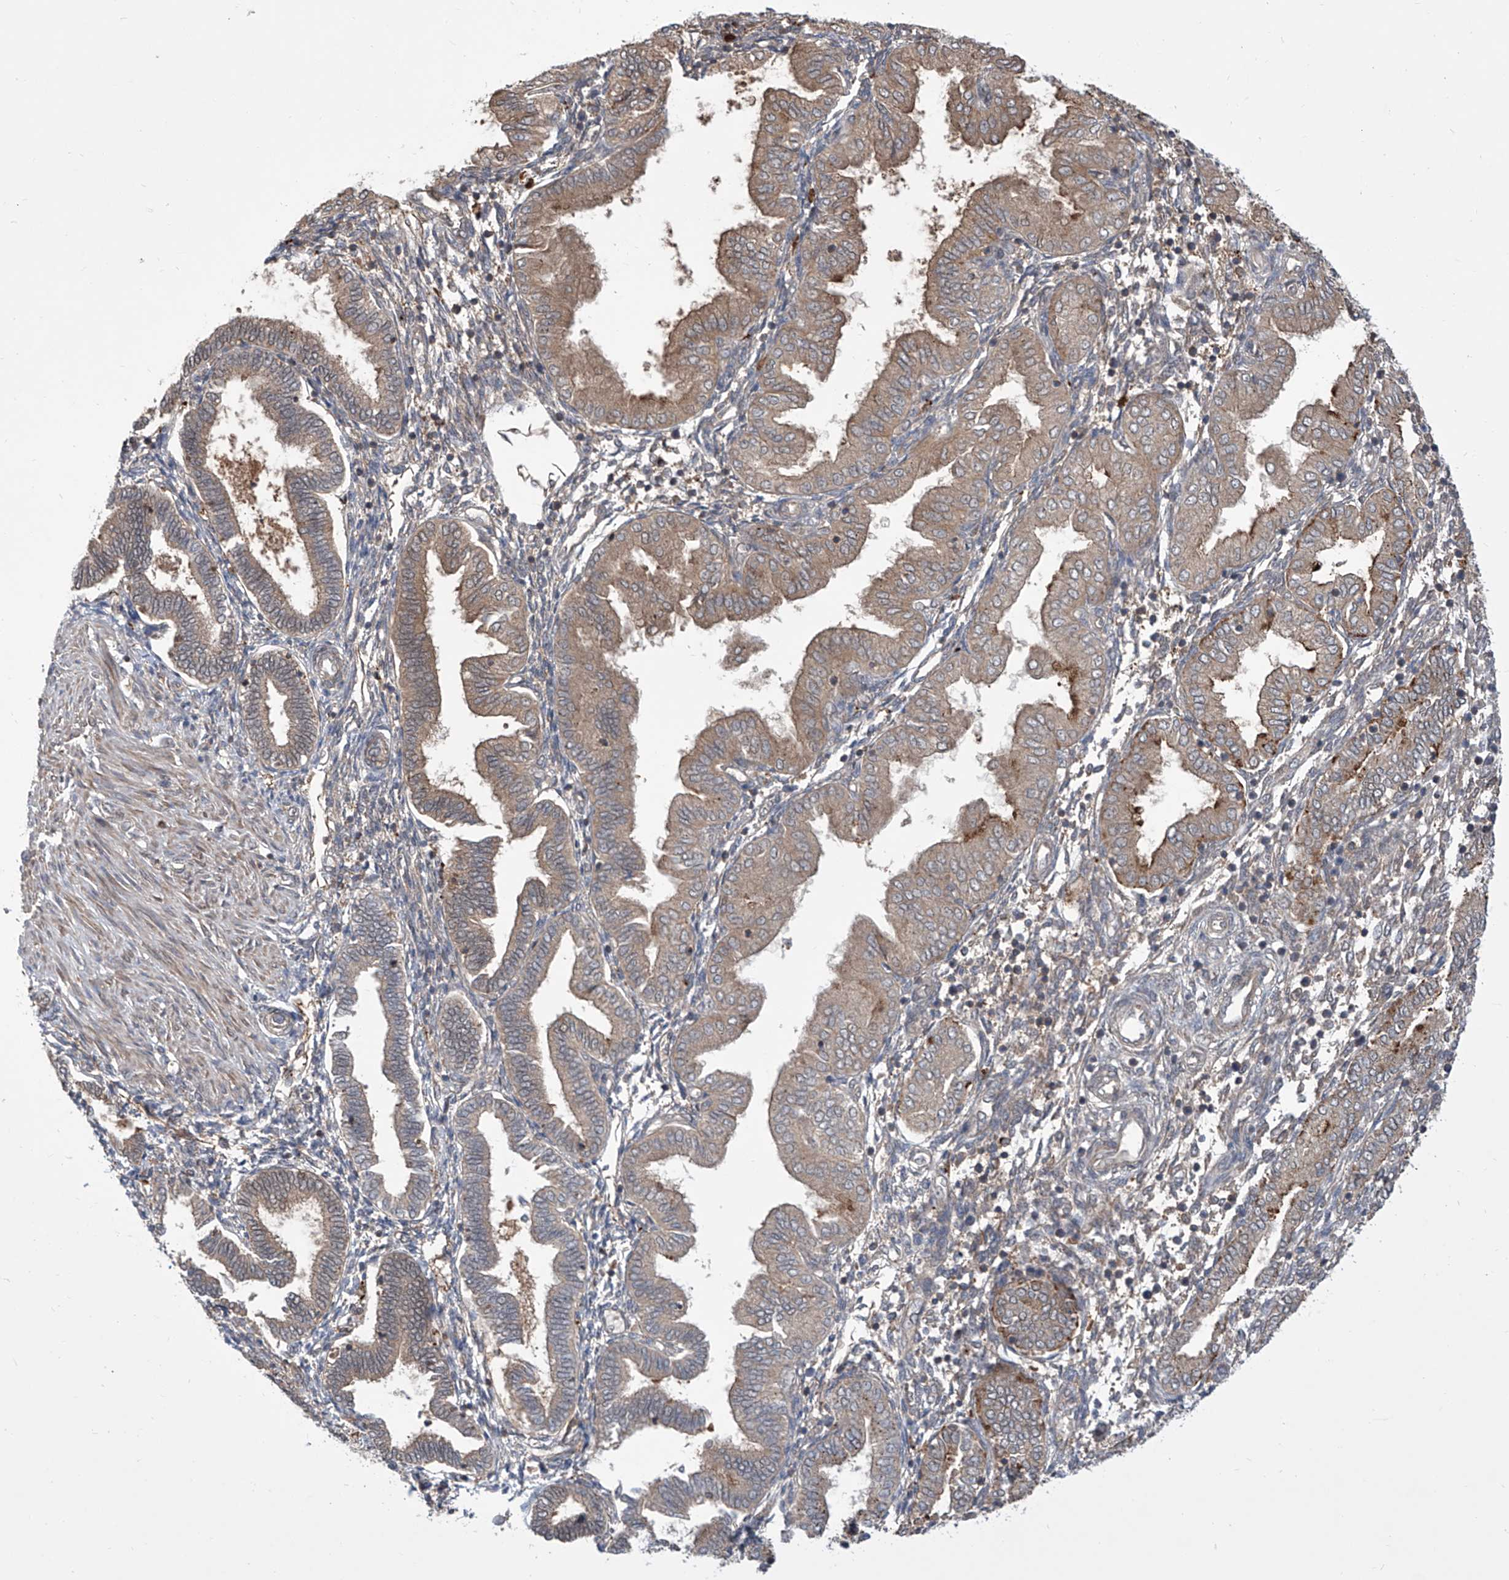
{"staining": {"intensity": "moderate", "quantity": "<25%", "location": "cytoplasmic/membranous"}, "tissue": "endometrium", "cell_type": "Cells in endometrial stroma", "image_type": "normal", "snomed": [{"axis": "morphology", "description": "Normal tissue, NOS"}, {"axis": "topography", "description": "Endometrium"}], "caption": "The histopathology image displays staining of benign endometrium, revealing moderate cytoplasmic/membranous protein positivity (brown color) within cells in endometrial stroma.", "gene": "HOXC8", "patient": {"sex": "female", "age": 53}}